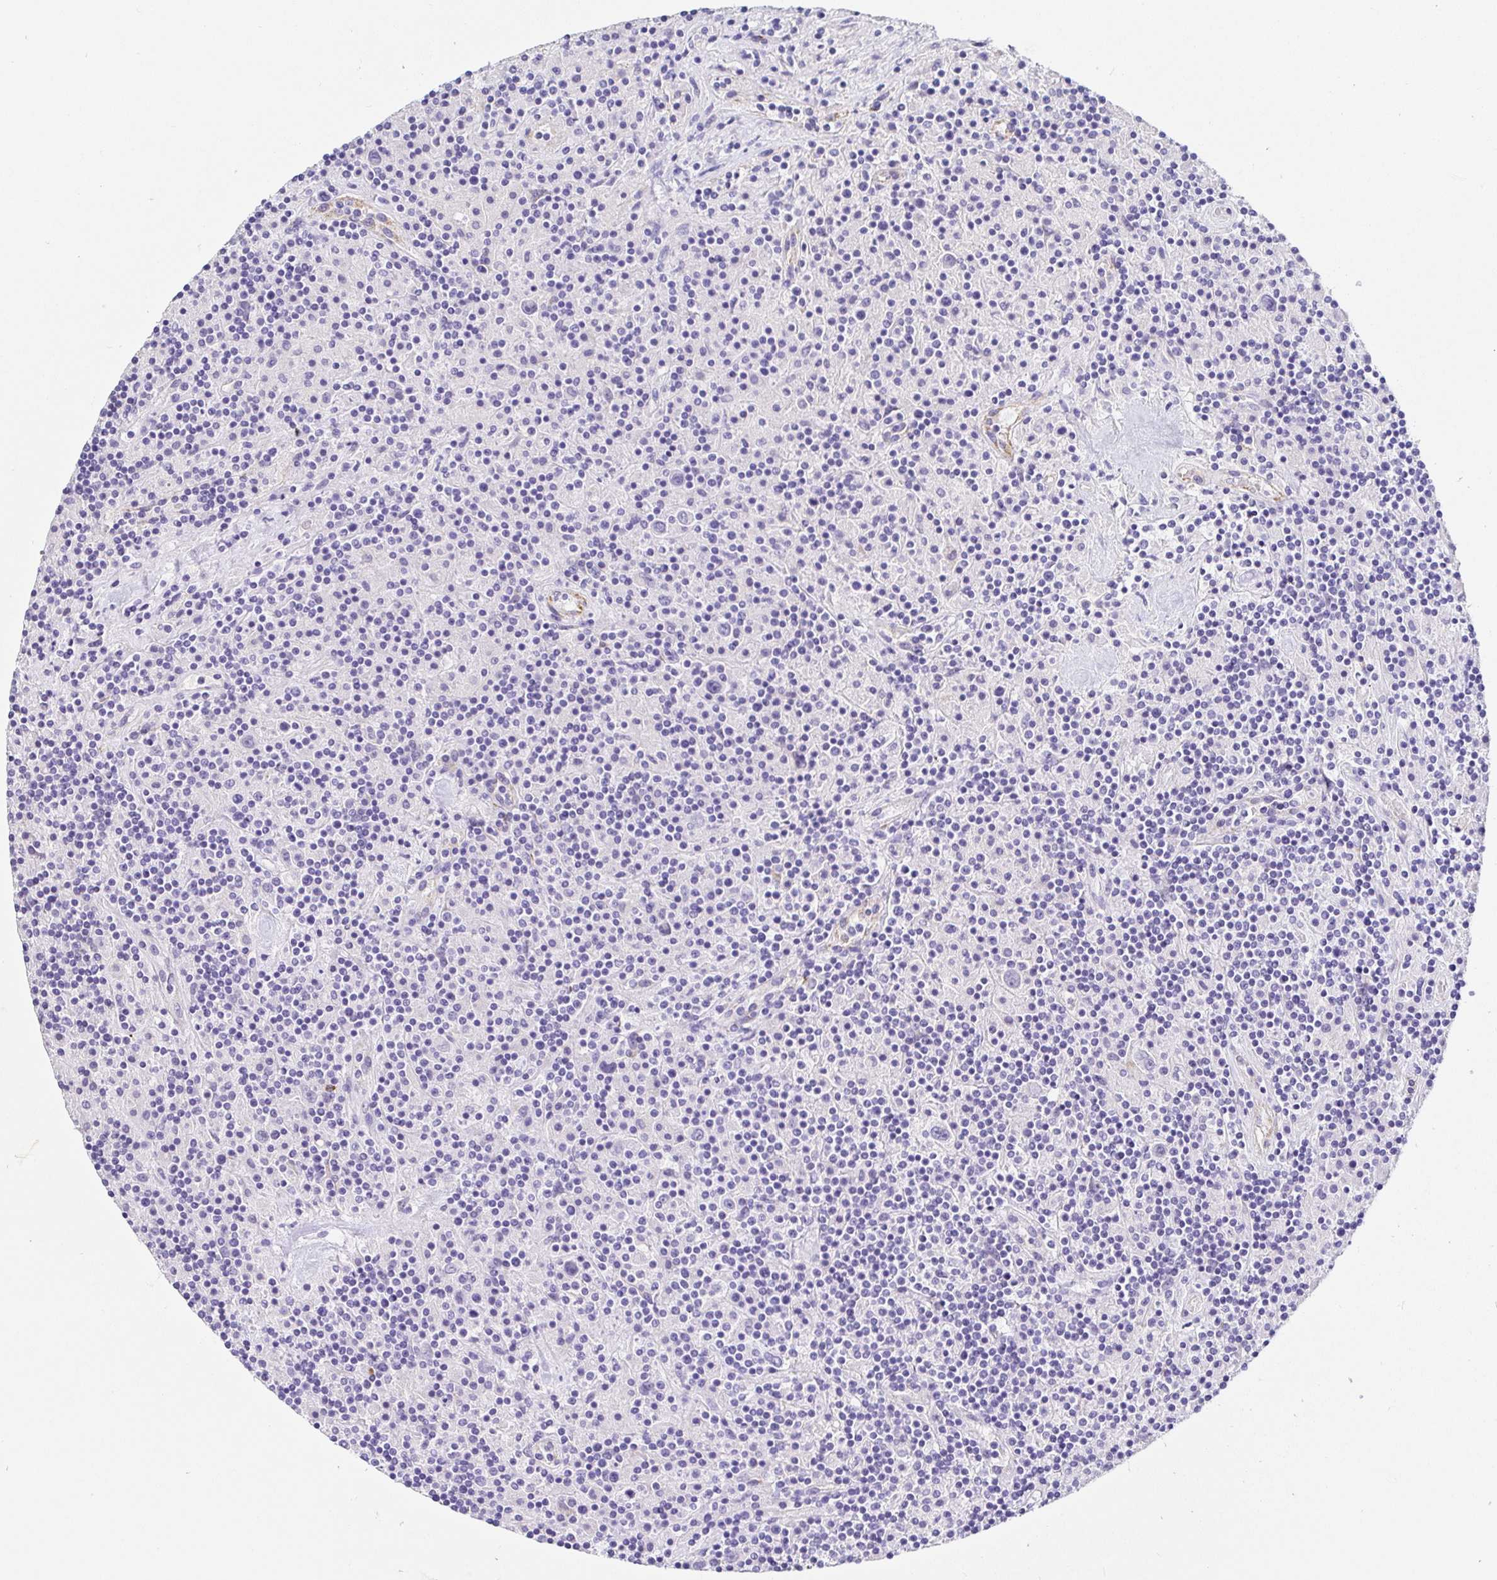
{"staining": {"intensity": "negative", "quantity": "none", "location": "none"}, "tissue": "lymphoma", "cell_type": "Tumor cells", "image_type": "cancer", "snomed": [{"axis": "morphology", "description": "Hodgkin's disease, NOS"}, {"axis": "topography", "description": "Lymph node"}], "caption": "There is no significant positivity in tumor cells of Hodgkin's disease.", "gene": "MAOA", "patient": {"sex": "male", "age": 70}}